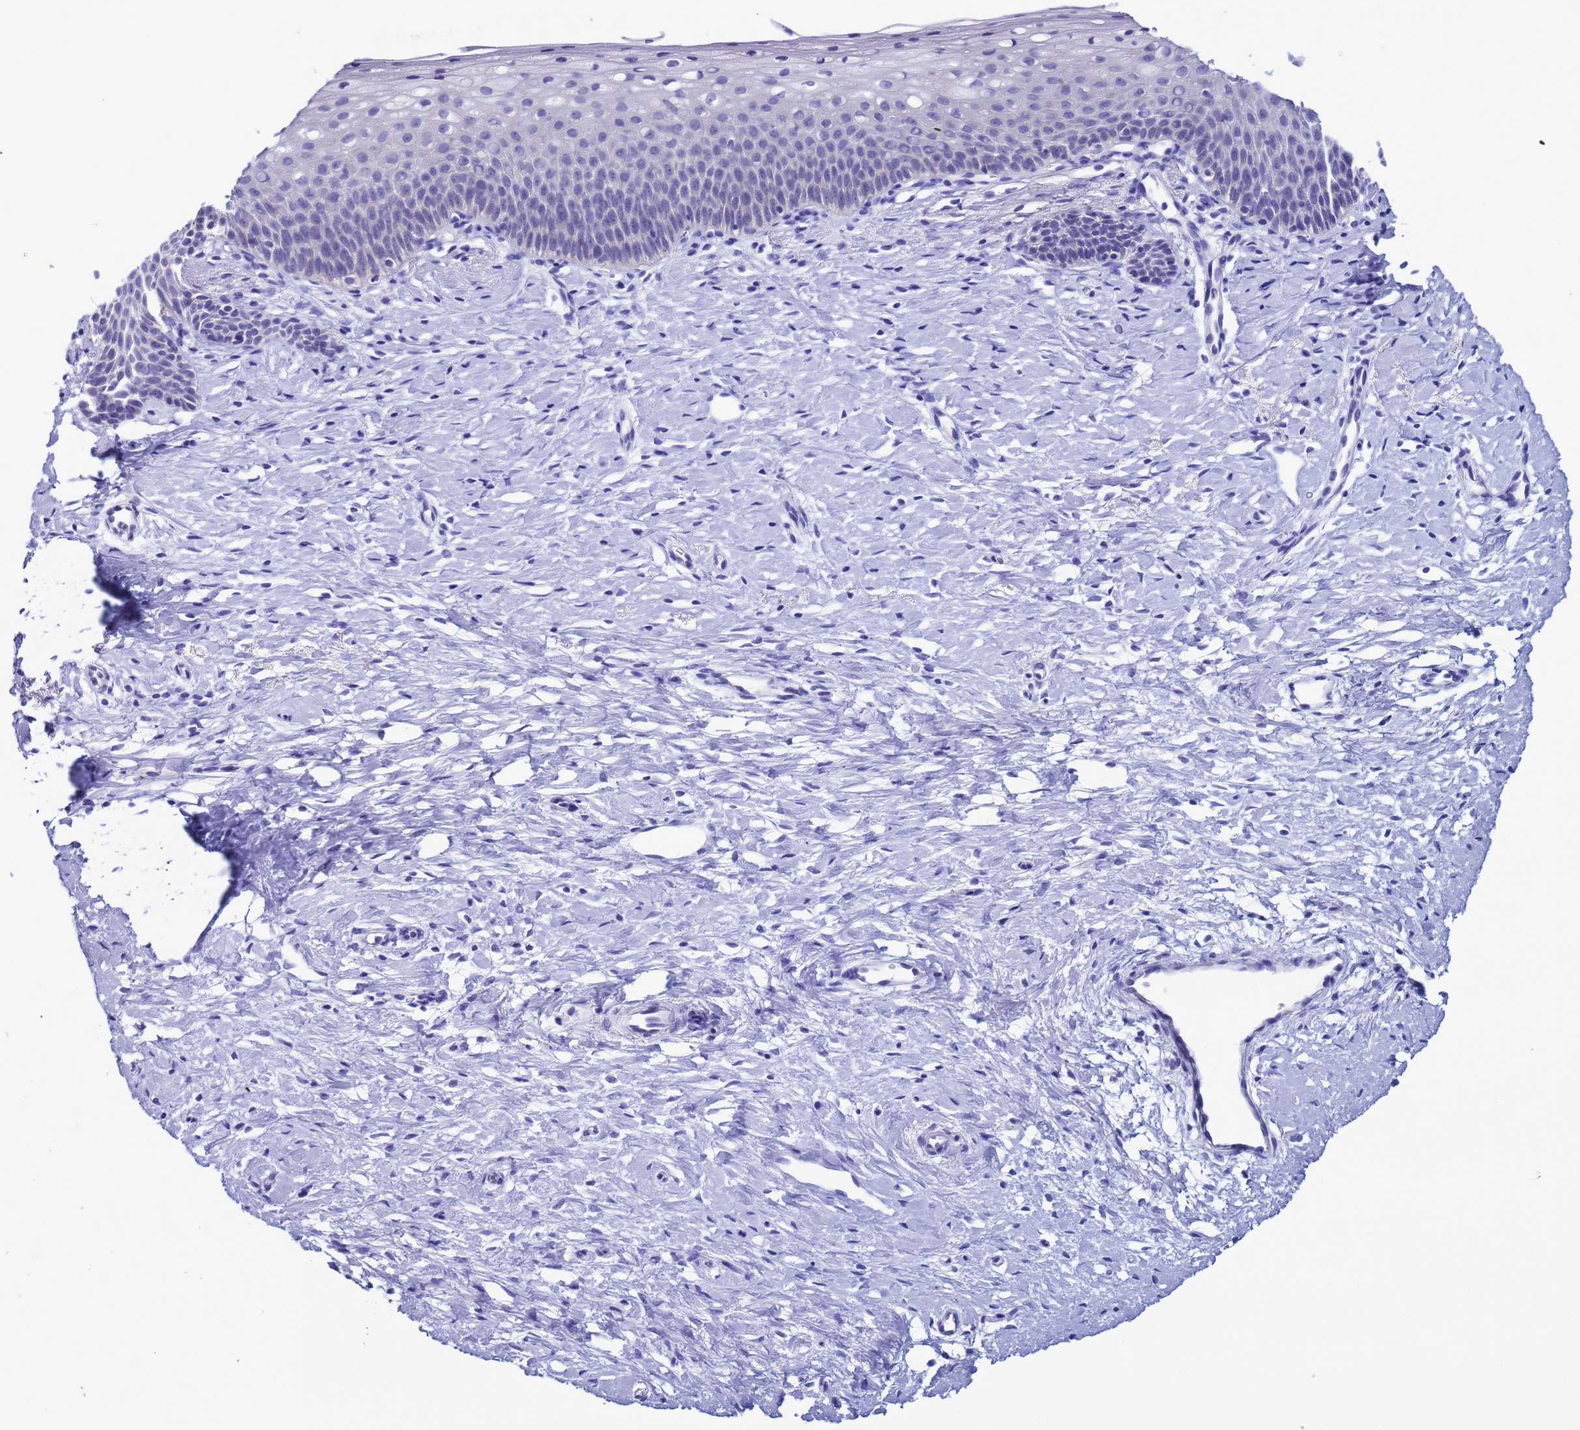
{"staining": {"intensity": "moderate", "quantity": "<25%", "location": "cytoplasmic/membranous"}, "tissue": "cervix", "cell_type": "Glandular cells", "image_type": "normal", "snomed": [{"axis": "morphology", "description": "Normal tissue, NOS"}, {"axis": "topography", "description": "Cervix"}], "caption": "Immunohistochemical staining of benign human cervix exhibits low levels of moderate cytoplasmic/membranous staining in approximately <25% of glandular cells.", "gene": "ELMOD2", "patient": {"sex": "female", "age": 36}}